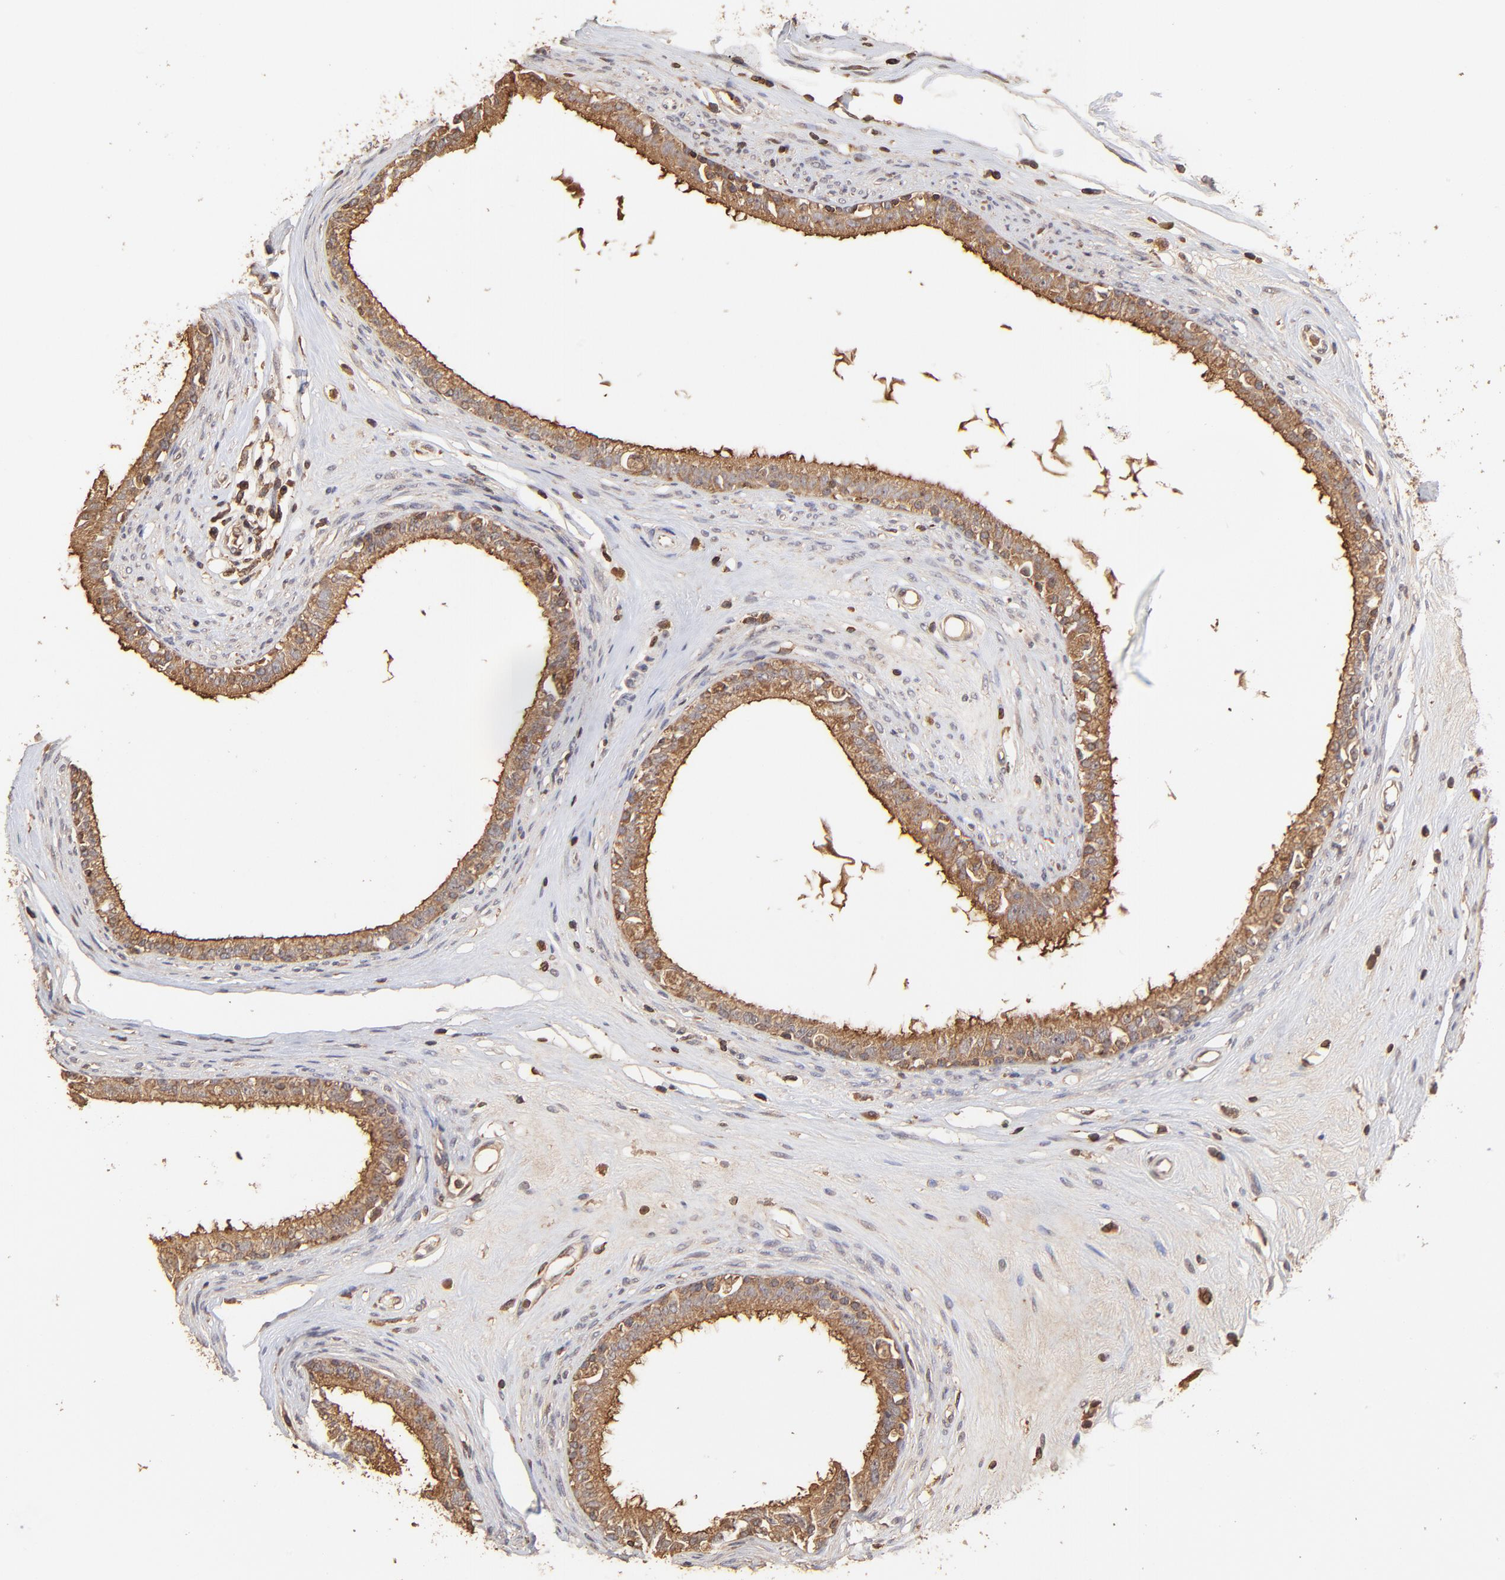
{"staining": {"intensity": "moderate", "quantity": ">75%", "location": "cytoplasmic/membranous"}, "tissue": "epididymis", "cell_type": "Glandular cells", "image_type": "normal", "snomed": [{"axis": "morphology", "description": "Normal tissue, NOS"}, {"axis": "morphology", "description": "Inflammation, NOS"}, {"axis": "topography", "description": "Epididymis"}], "caption": "Epididymis stained with a protein marker demonstrates moderate staining in glandular cells.", "gene": "STON2", "patient": {"sex": "male", "age": 84}}